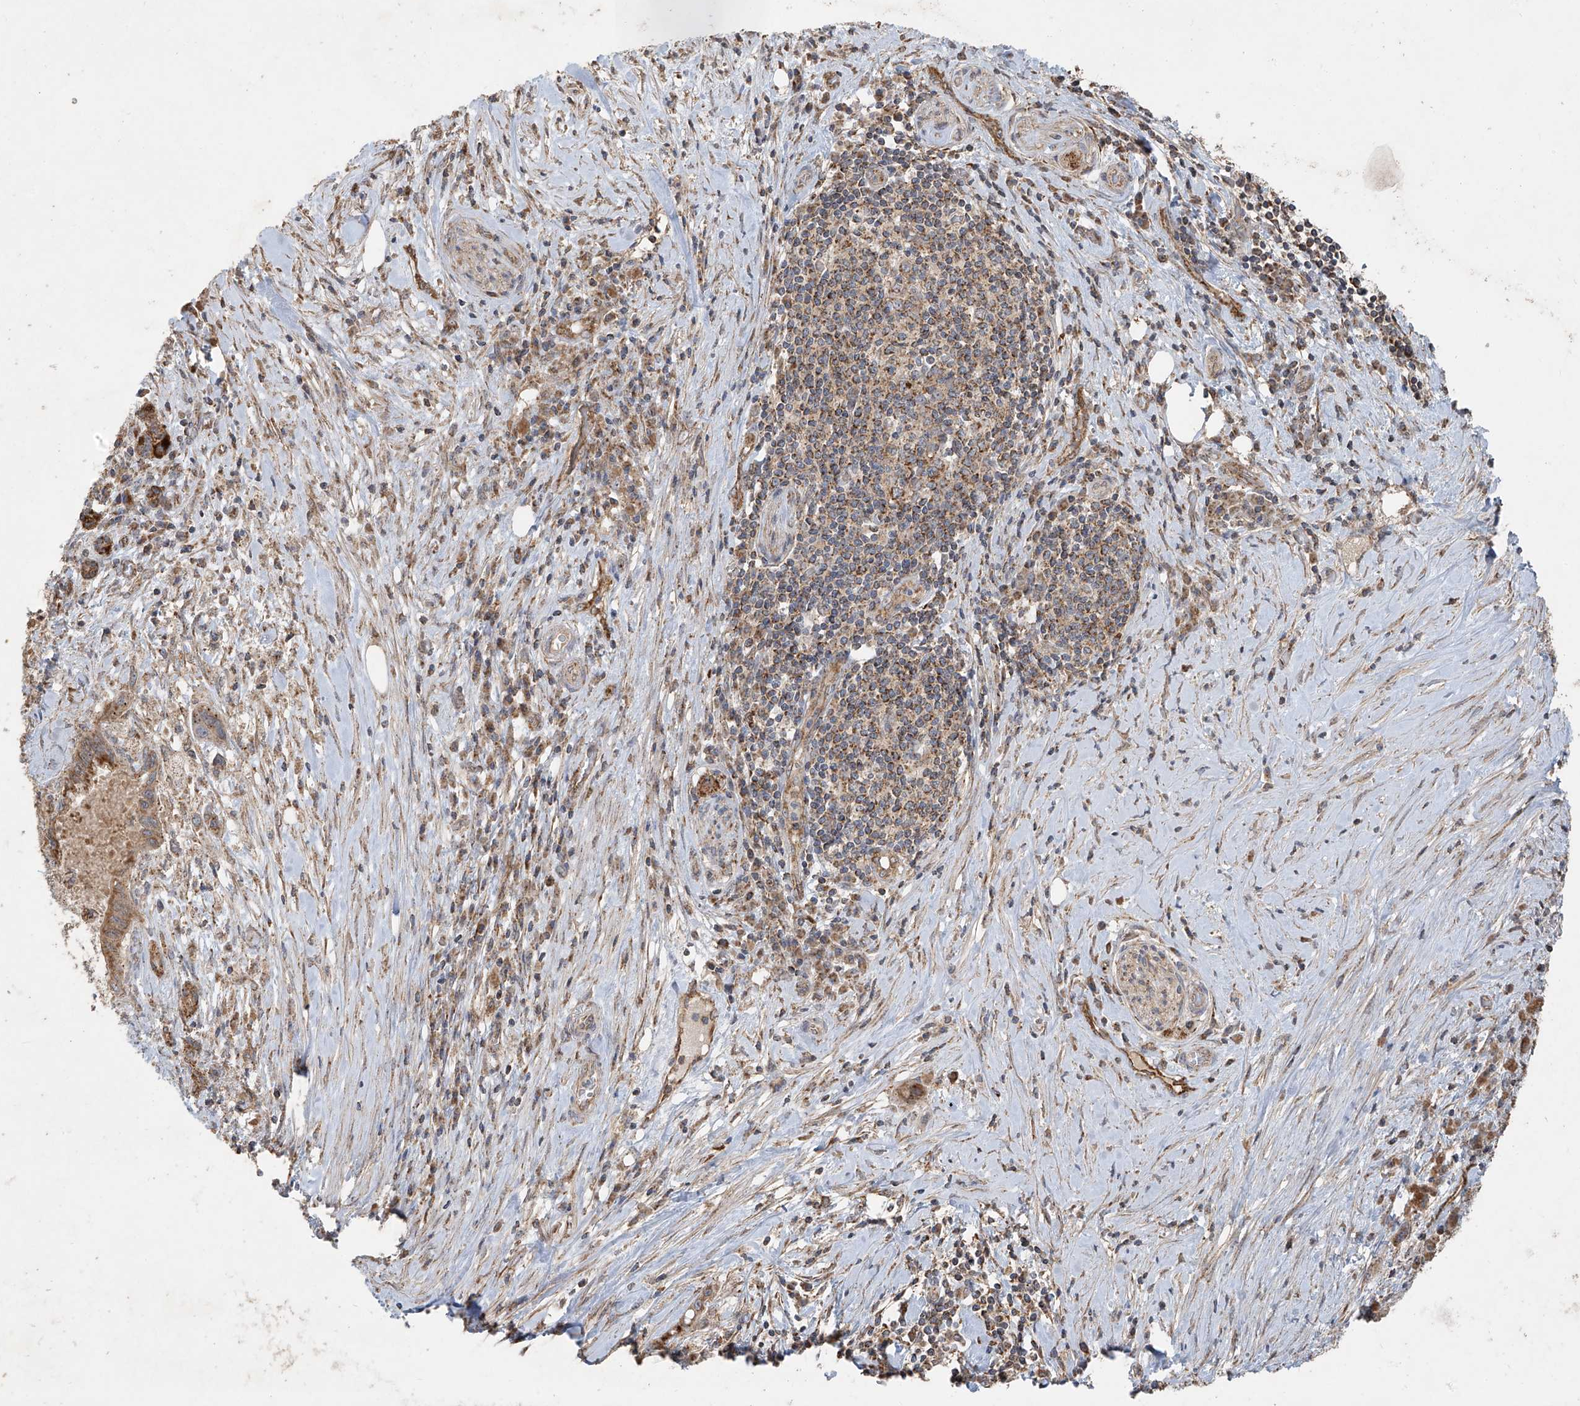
{"staining": {"intensity": "moderate", "quantity": ">75%", "location": "cytoplasmic/membranous"}, "tissue": "pancreatic cancer", "cell_type": "Tumor cells", "image_type": "cancer", "snomed": [{"axis": "morphology", "description": "Adenocarcinoma, NOS"}, {"axis": "topography", "description": "Pancreas"}], "caption": "IHC of human pancreatic cancer (adenocarcinoma) demonstrates medium levels of moderate cytoplasmic/membranous positivity in about >75% of tumor cells.", "gene": "UQCC1", "patient": {"sex": "female", "age": 73}}